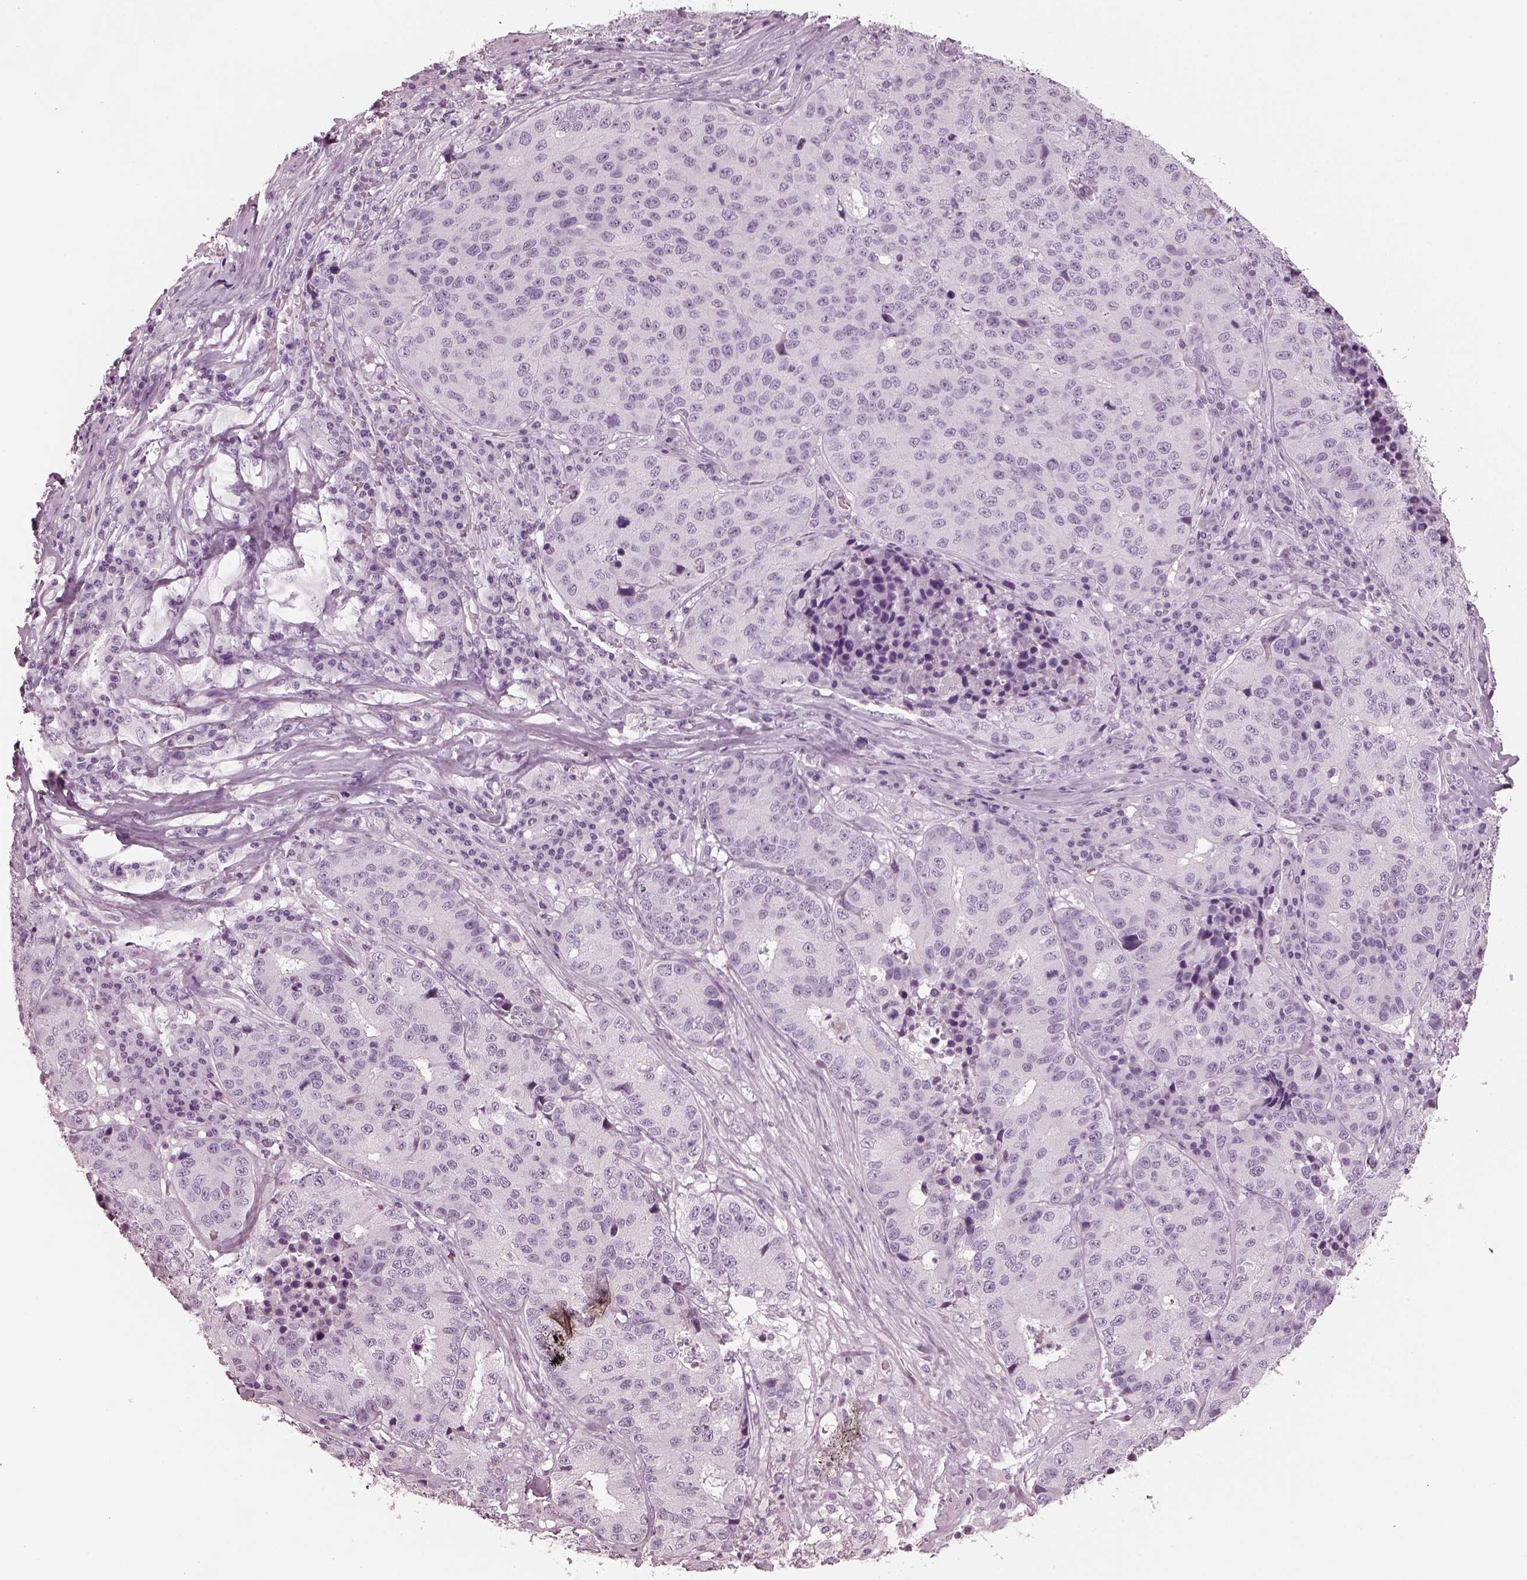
{"staining": {"intensity": "negative", "quantity": "none", "location": "none"}, "tissue": "stomach cancer", "cell_type": "Tumor cells", "image_type": "cancer", "snomed": [{"axis": "morphology", "description": "Adenocarcinoma, NOS"}, {"axis": "topography", "description": "Stomach"}], "caption": "Histopathology image shows no protein positivity in tumor cells of adenocarcinoma (stomach) tissue. The staining is performed using DAB brown chromogen with nuclei counter-stained in using hematoxylin.", "gene": "CSH1", "patient": {"sex": "male", "age": 71}}